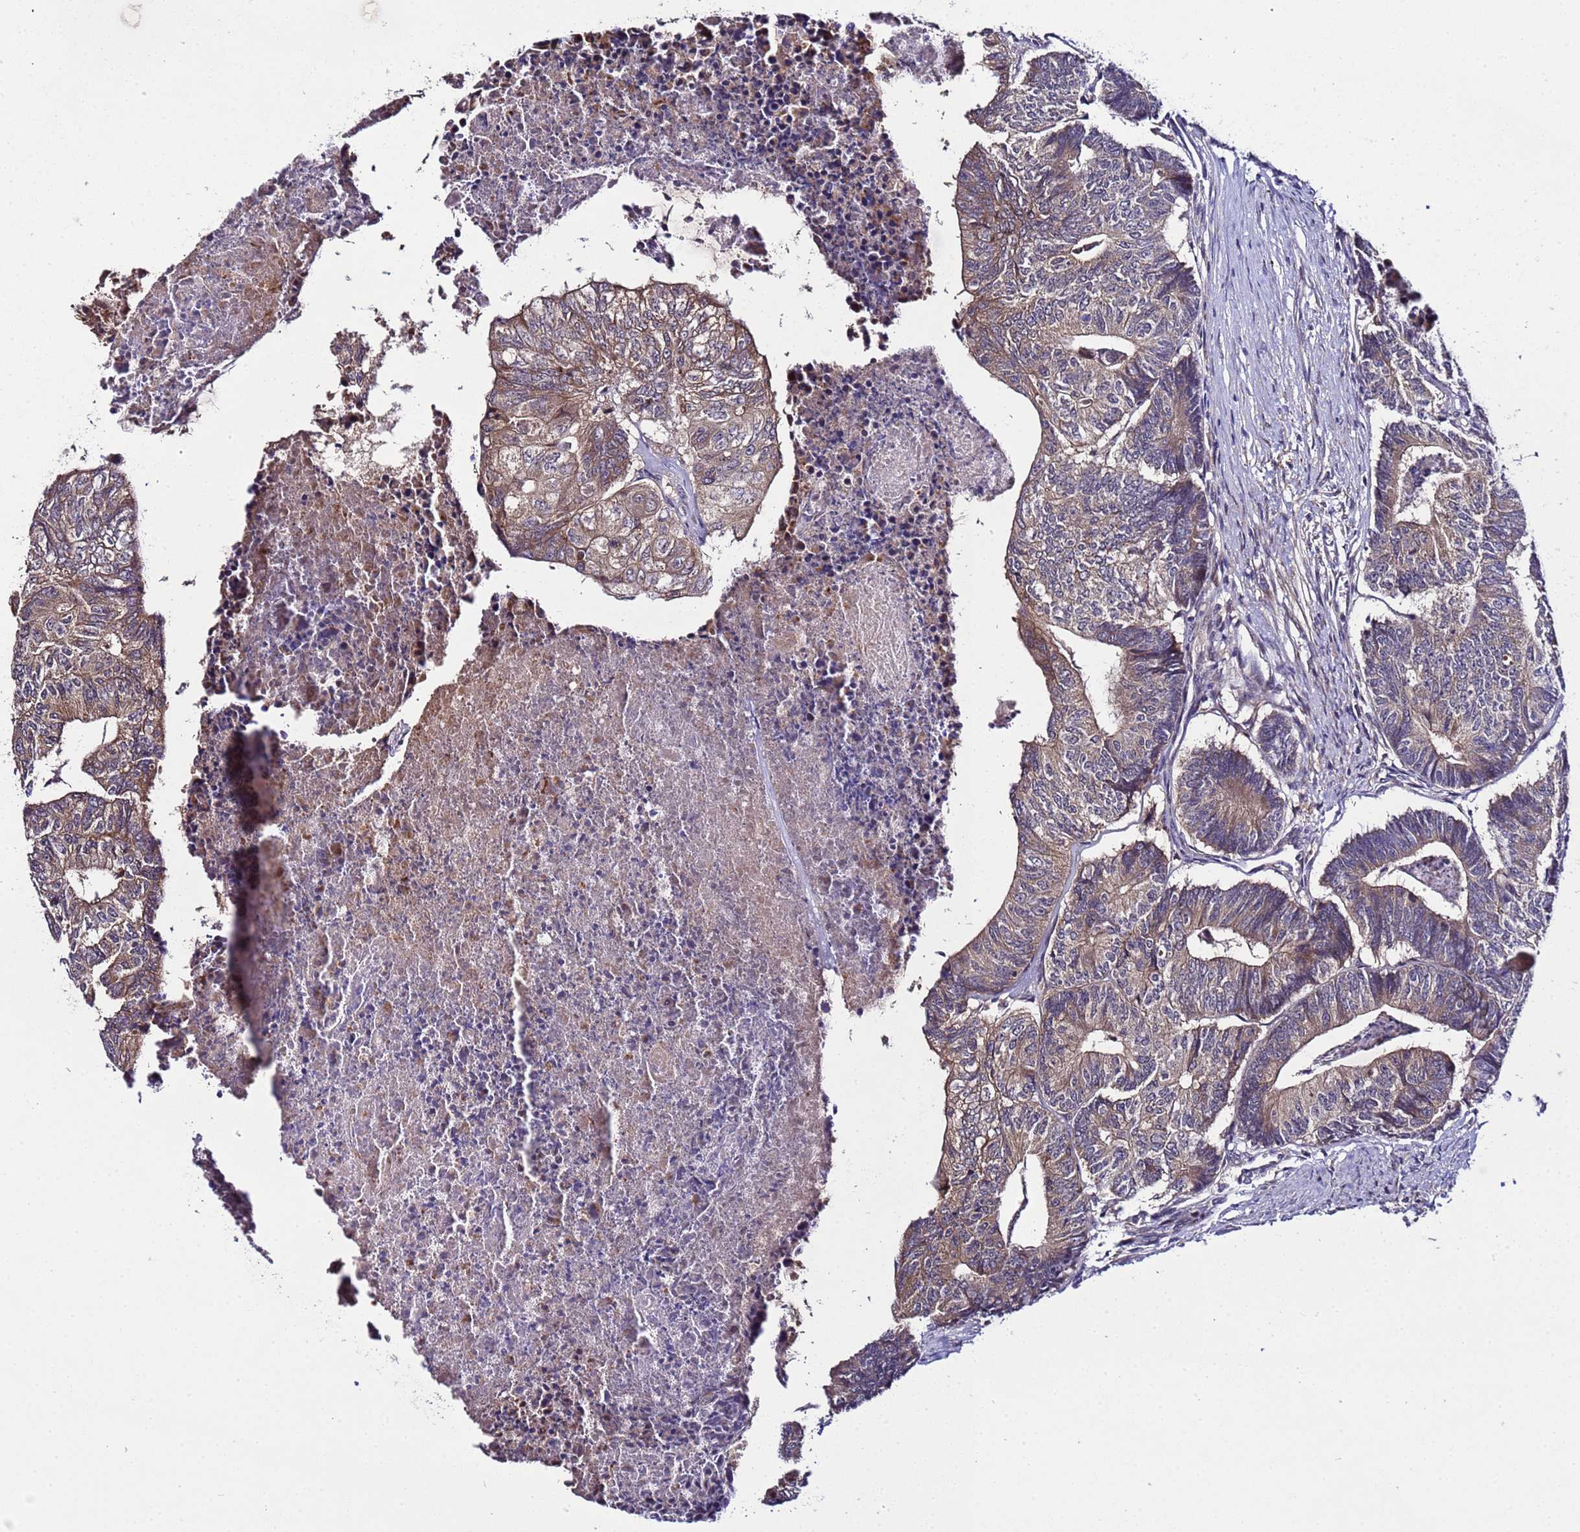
{"staining": {"intensity": "moderate", "quantity": ">75%", "location": "cytoplasmic/membranous"}, "tissue": "colorectal cancer", "cell_type": "Tumor cells", "image_type": "cancer", "snomed": [{"axis": "morphology", "description": "Adenocarcinoma, NOS"}, {"axis": "topography", "description": "Colon"}], "caption": "Protein staining of colorectal cancer tissue reveals moderate cytoplasmic/membranous expression in about >75% of tumor cells.", "gene": "PLXDC2", "patient": {"sex": "female", "age": 67}}